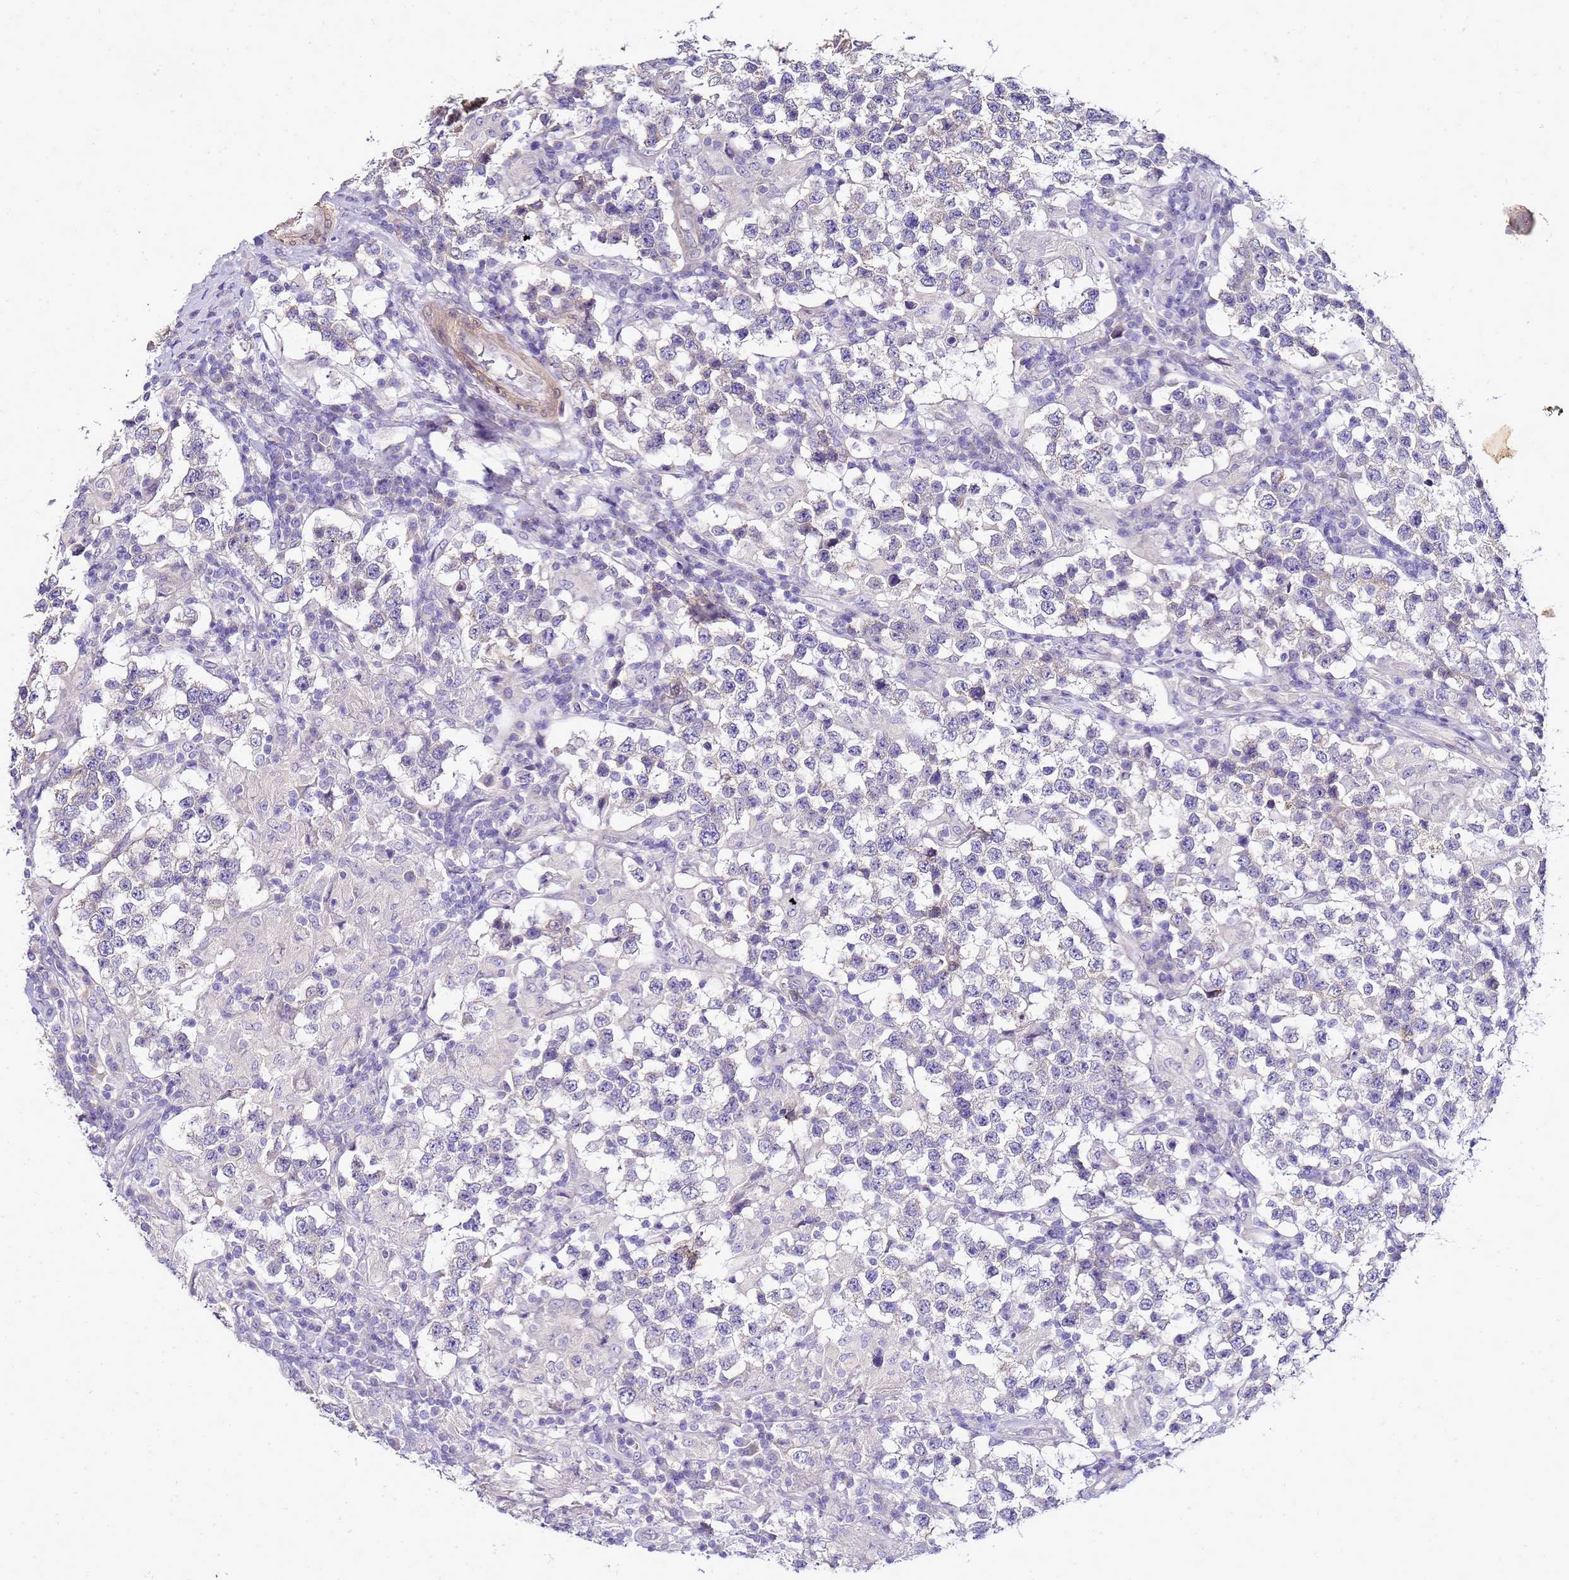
{"staining": {"intensity": "negative", "quantity": "none", "location": "none"}, "tissue": "testis cancer", "cell_type": "Tumor cells", "image_type": "cancer", "snomed": [{"axis": "morphology", "description": "Seminoma, NOS"}, {"axis": "morphology", "description": "Carcinoma, Embryonal, NOS"}, {"axis": "topography", "description": "Testis"}], "caption": "This micrograph is of seminoma (testis) stained with IHC to label a protein in brown with the nuclei are counter-stained blue. There is no expression in tumor cells.", "gene": "FAM166B", "patient": {"sex": "male", "age": 41}}